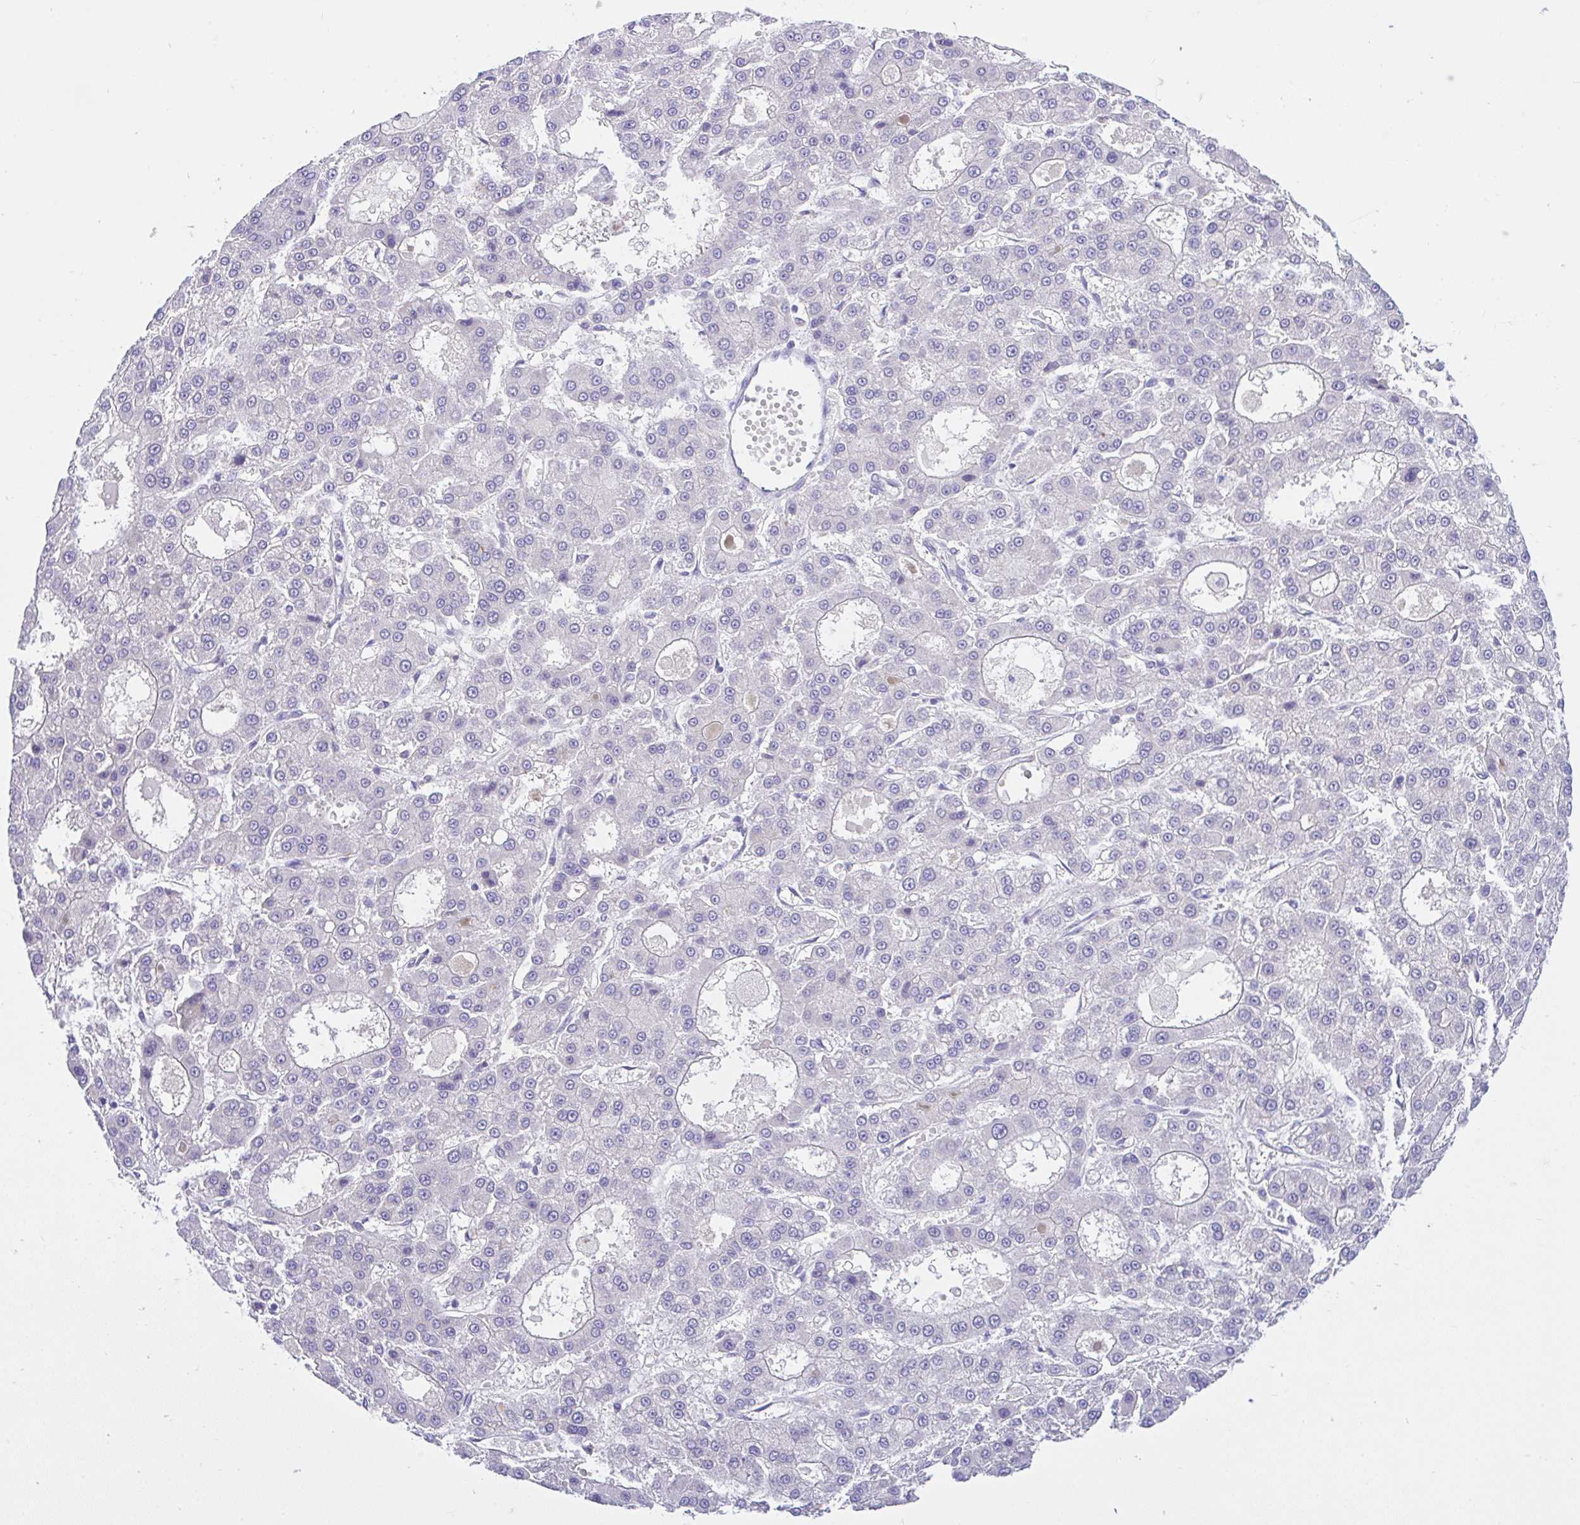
{"staining": {"intensity": "negative", "quantity": "none", "location": "none"}, "tissue": "liver cancer", "cell_type": "Tumor cells", "image_type": "cancer", "snomed": [{"axis": "morphology", "description": "Carcinoma, Hepatocellular, NOS"}, {"axis": "topography", "description": "Liver"}], "caption": "Protein analysis of hepatocellular carcinoma (liver) shows no significant staining in tumor cells.", "gene": "ANO4", "patient": {"sex": "male", "age": 70}}